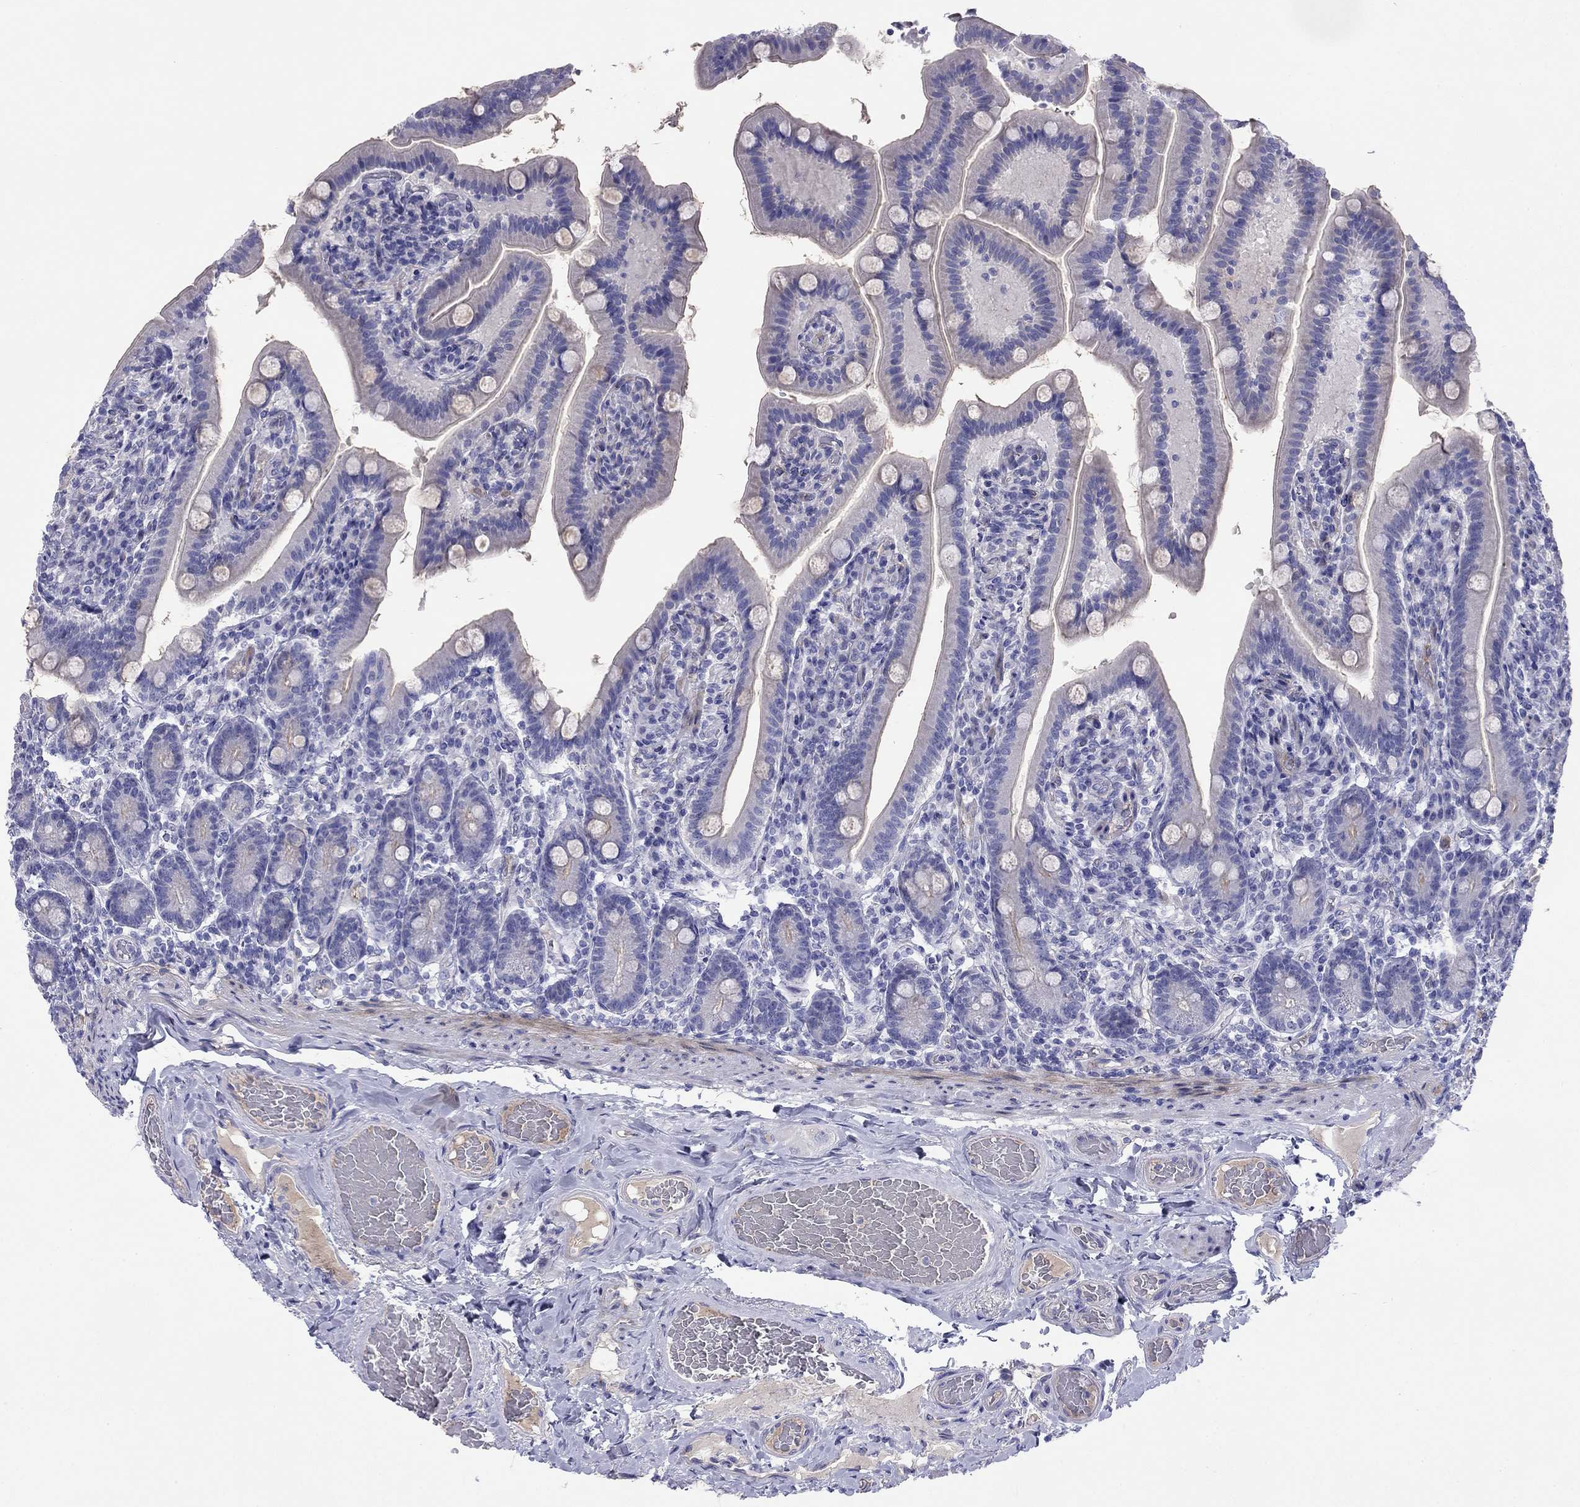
{"staining": {"intensity": "negative", "quantity": "none", "location": "none"}, "tissue": "small intestine", "cell_type": "Glandular cells", "image_type": "normal", "snomed": [{"axis": "morphology", "description": "Normal tissue, NOS"}, {"axis": "topography", "description": "Small intestine"}], "caption": "Immunohistochemistry (IHC) micrograph of normal small intestine stained for a protein (brown), which displays no expression in glandular cells. The staining is performed using DAB (3,3'-diaminobenzidine) brown chromogen with nuclei counter-stained in using hematoxylin.", "gene": "CMYA5", "patient": {"sex": "male", "age": 66}}